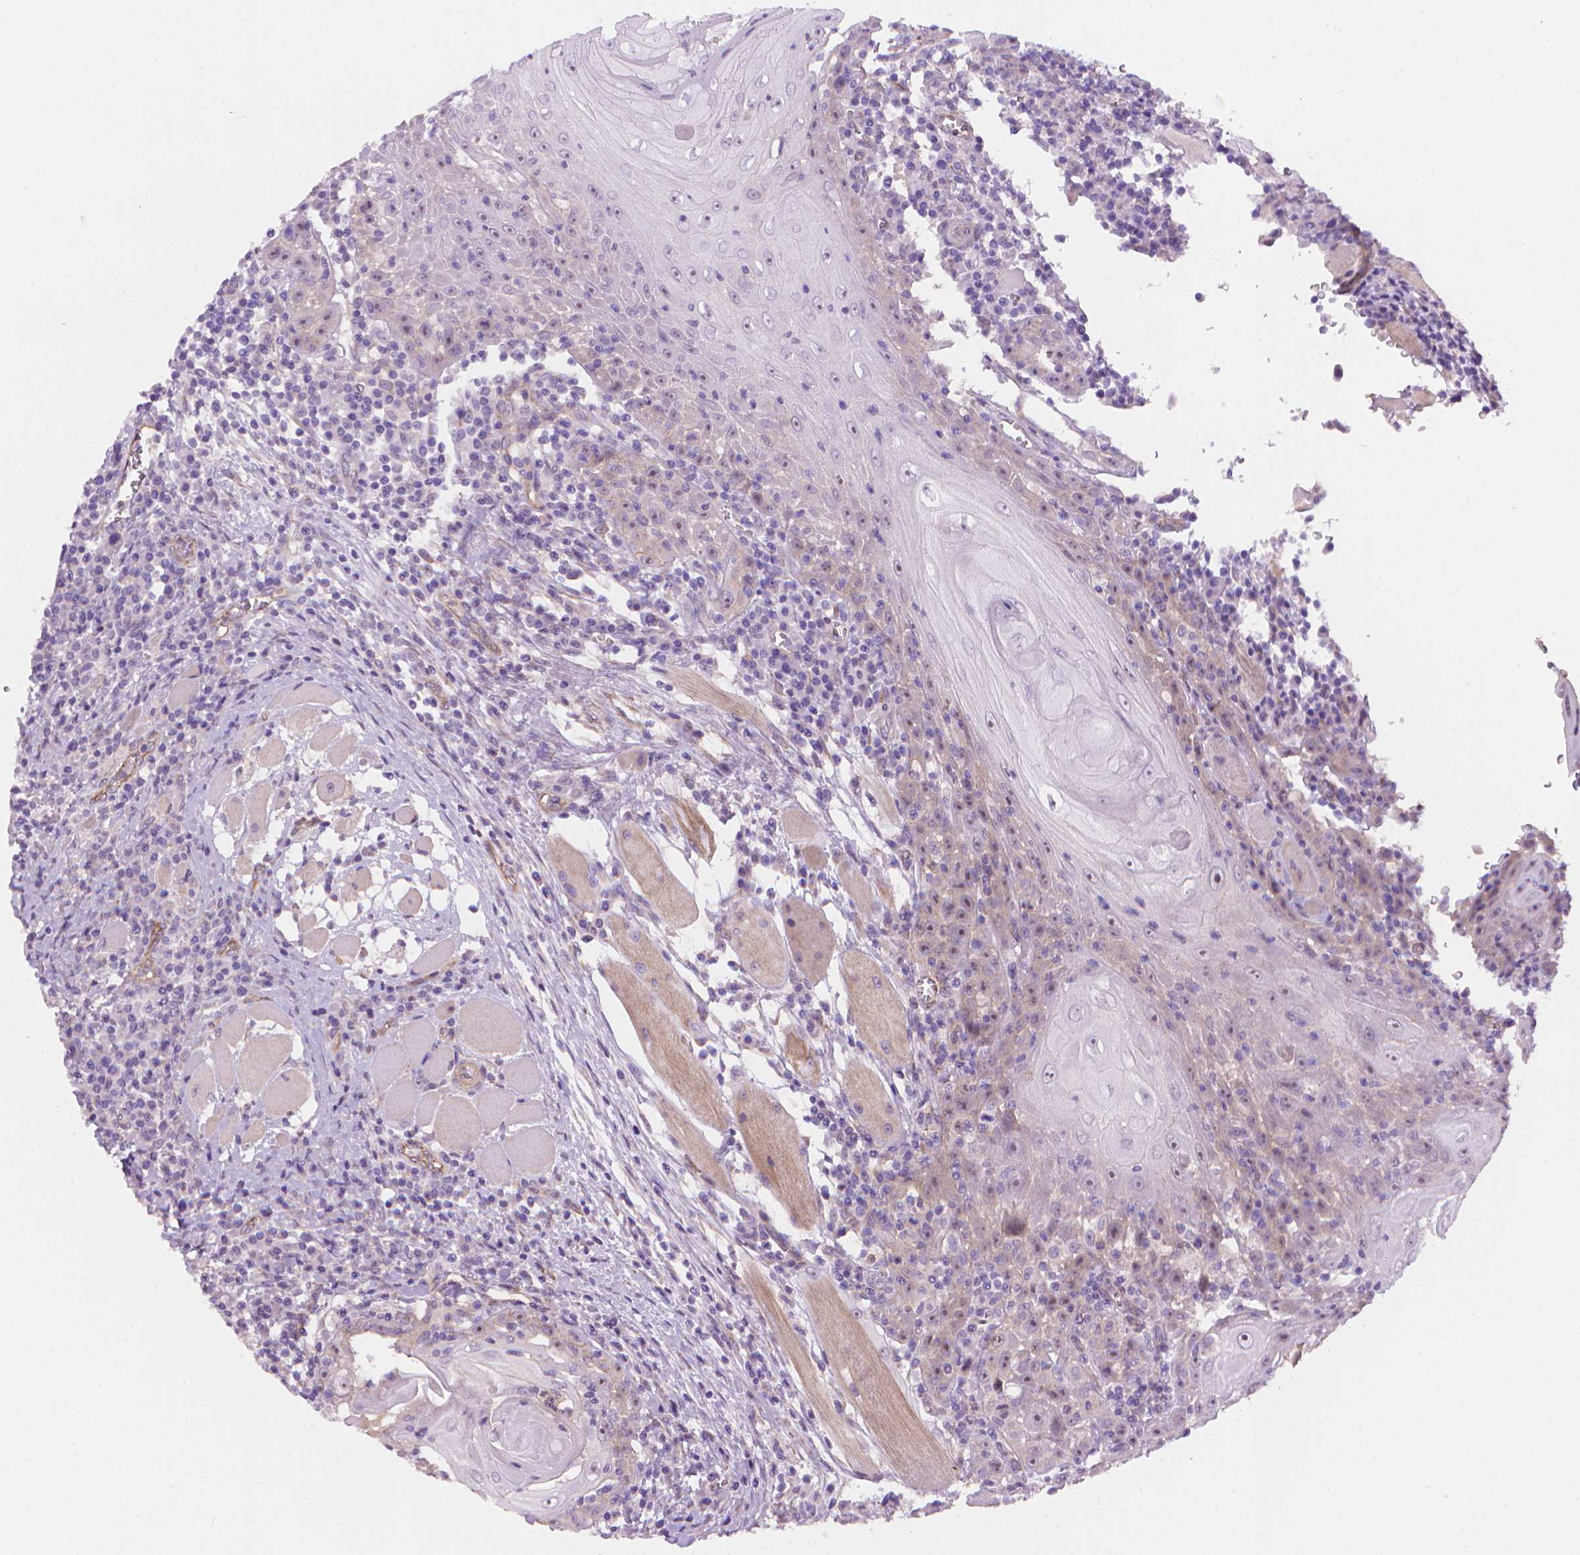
{"staining": {"intensity": "negative", "quantity": "none", "location": "none"}, "tissue": "head and neck cancer", "cell_type": "Tumor cells", "image_type": "cancer", "snomed": [{"axis": "morphology", "description": "Normal tissue, NOS"}, {"axis": "morphology", "description": "Squamous cell carcinoma, NOS"}, {"axis": "topography", "description": "Oral tissue"}, {"axis": "topography", "description": "Head-Neck"}], "caption": "Immunohistochemistry (IHC) of head and neck cancer (squamous cell carcinoma) shows no positivity in tumor cells.", "gene": "AMMECR1", "patient": {"sex": "male", "age": 52}}